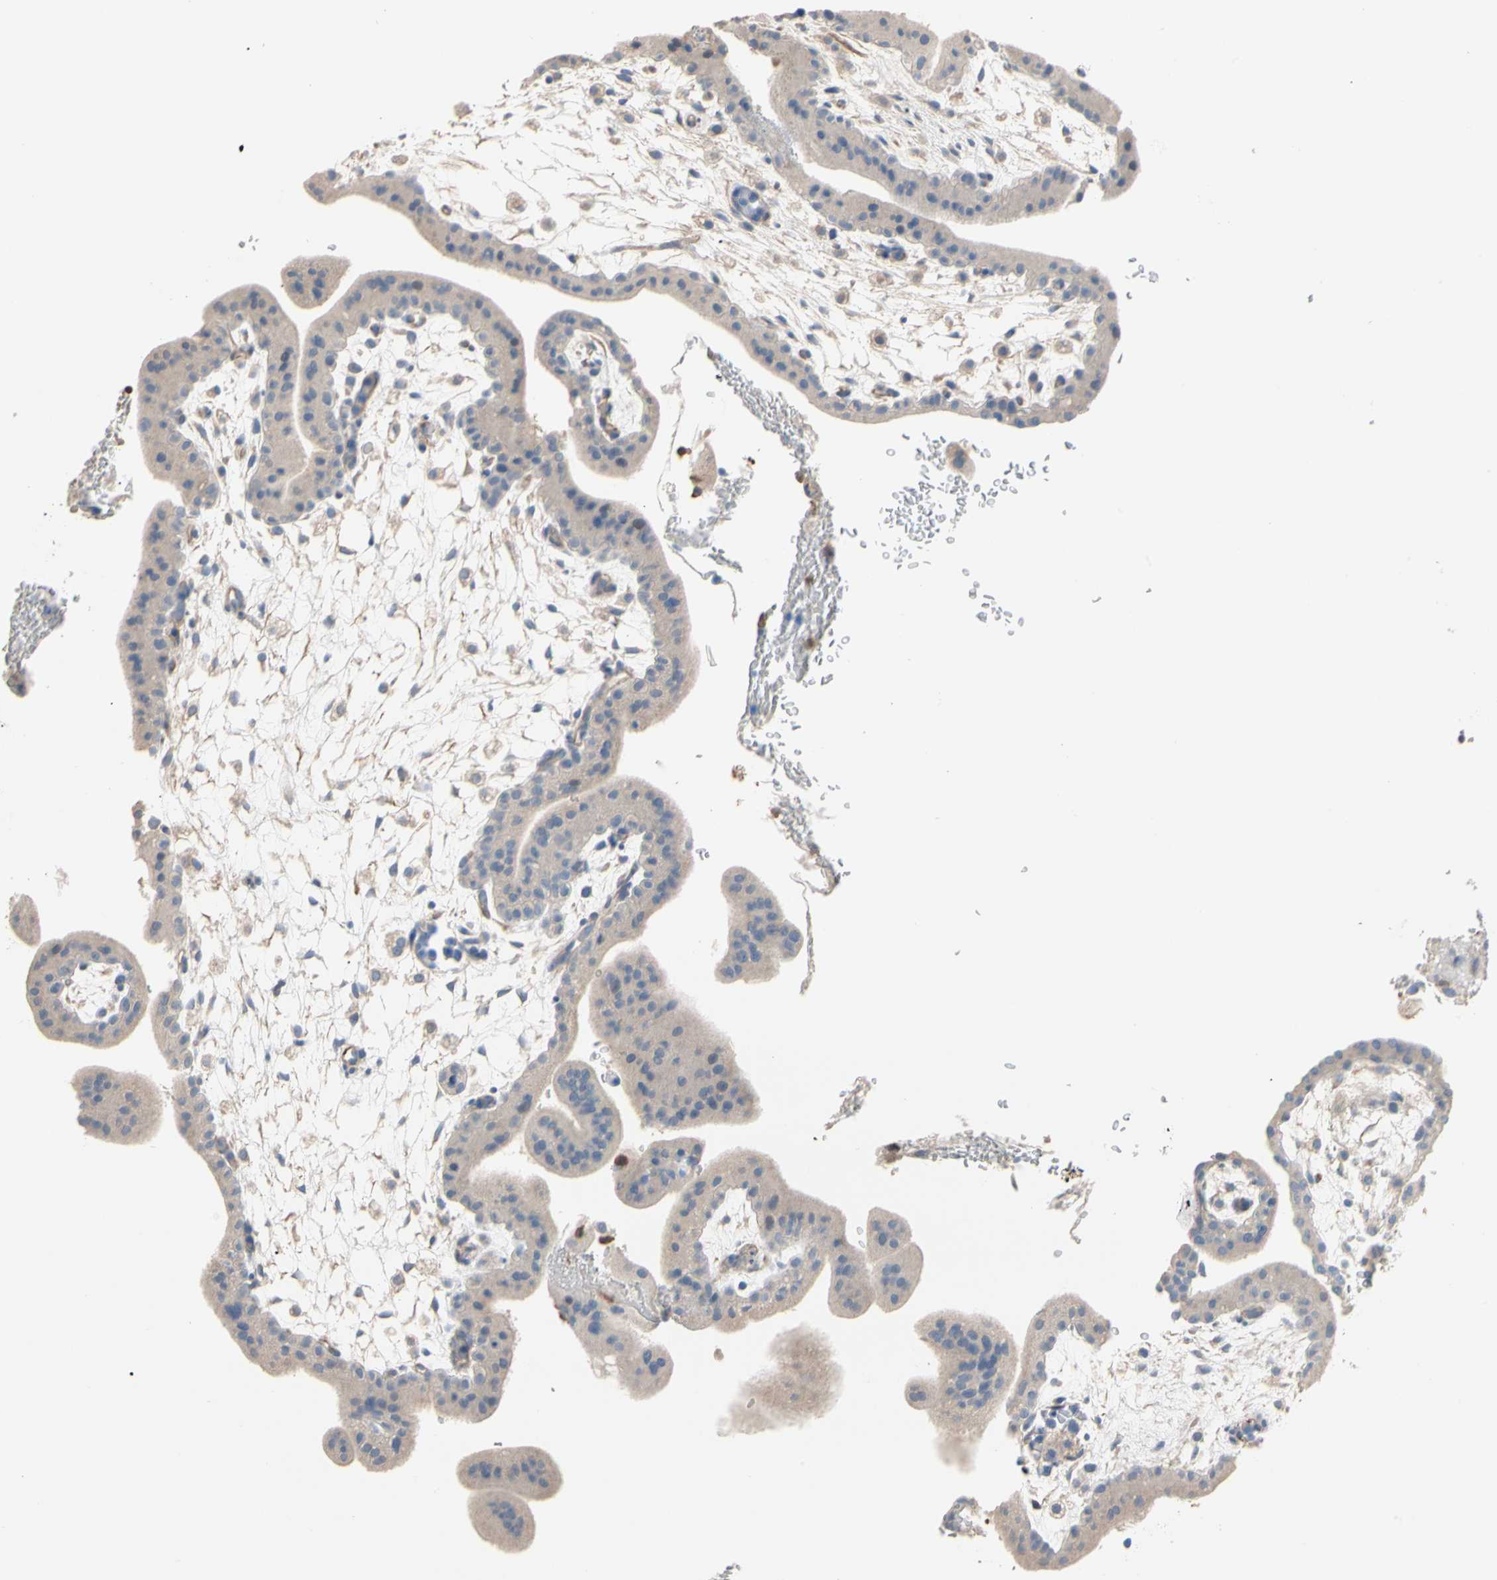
{"staining": {"intensity": "weak", "quantity": ">75%", "location": "cytoplasmic/membranous"}, "tissue": "placenta", "cell_type": "Trophoblastic cells", "image_type": "normal", "snomed": [{"axis": "morphology", "description": "Normal tissue, NOS"}, {"axis": "topography", "description": "Placenta"}], "caption": "A high-resolution image shows immunohistochemistry (IHC) staining of unremarkable placenta, which shows weak cytoplasmic/membranous staining in about >75% of trophoblastic cells. The staining is performed using DAB (3,3'-diaminobenzidine) brown chromogen to label protein expression. The nuclei are counter-stained blue using hematoxylin.", "gene": "BBOX1", "patient": {"sex": "female", "age": 35}}